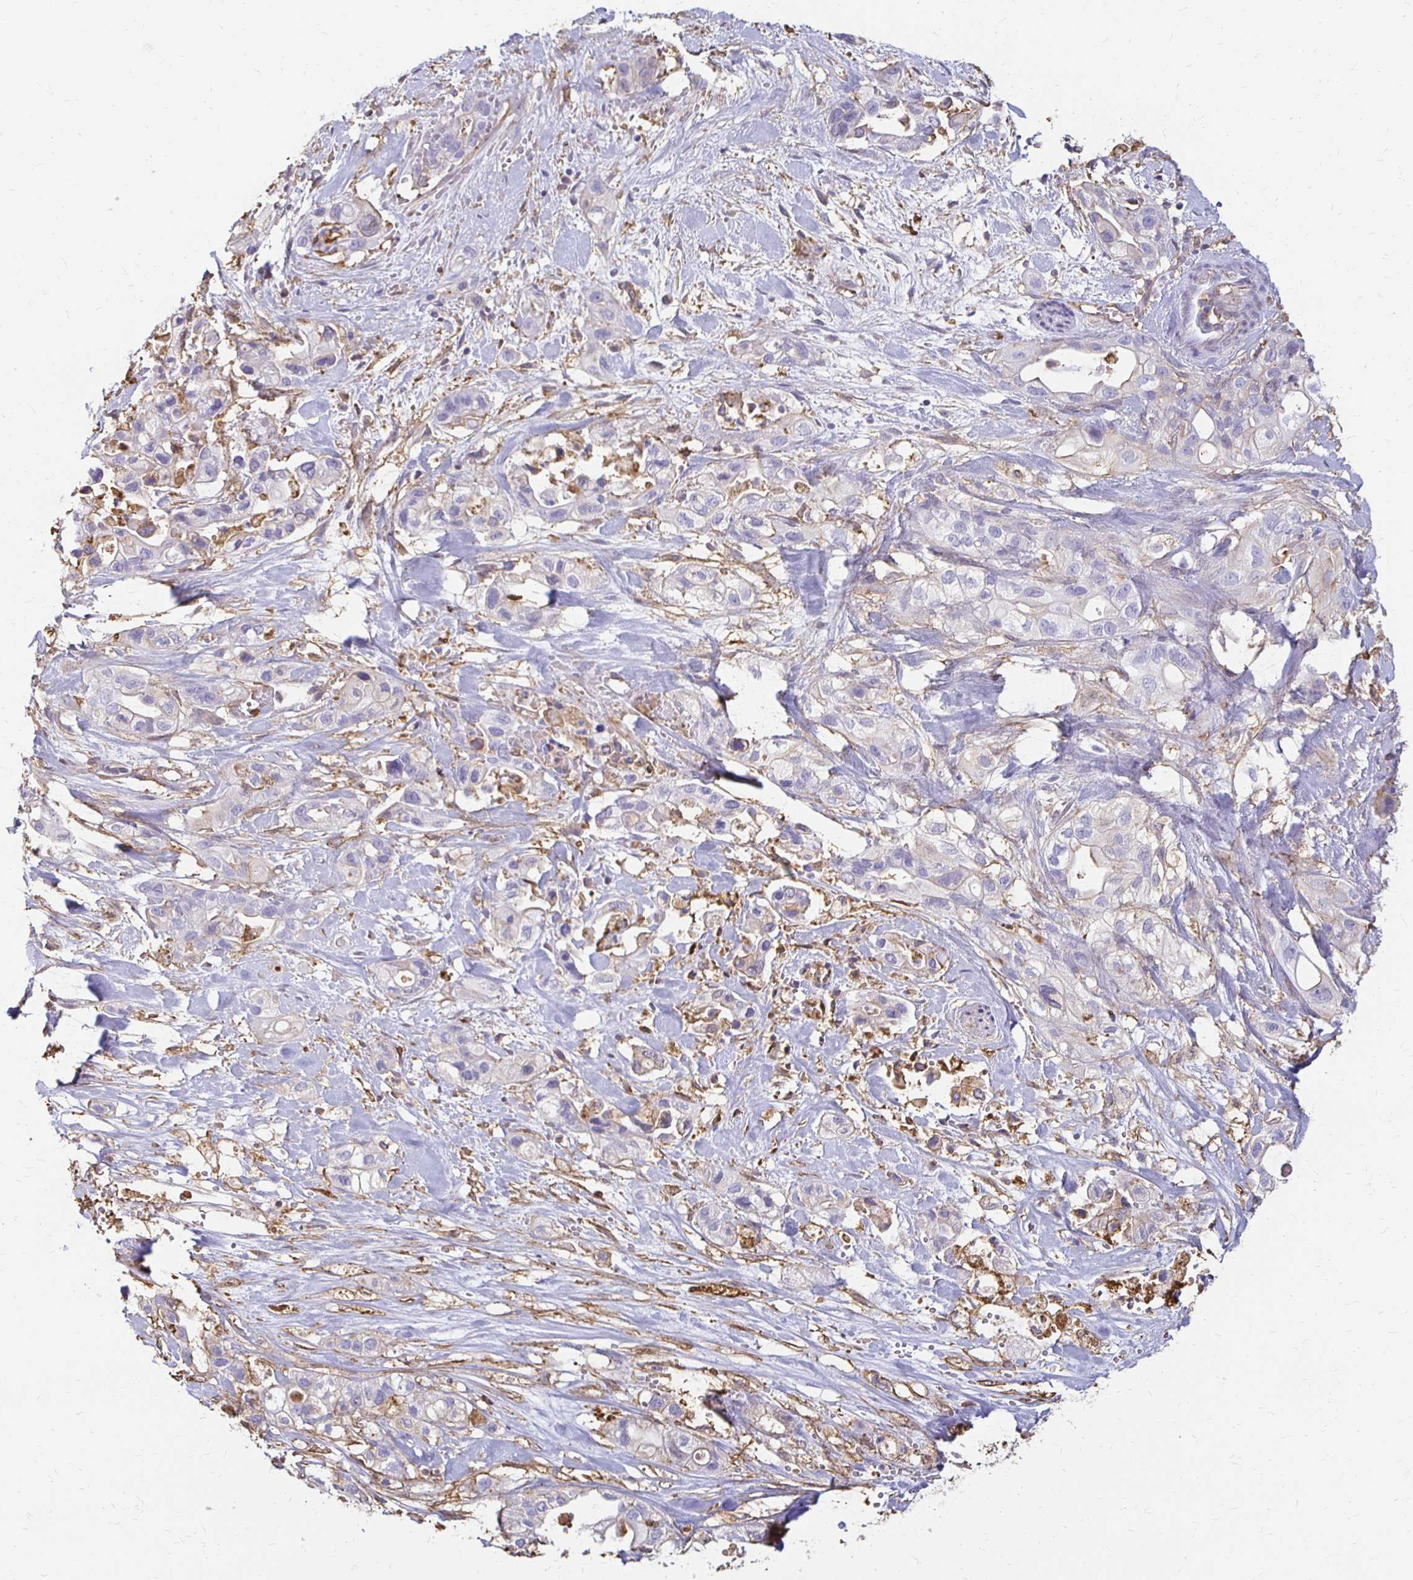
{"staining": {"intensity": "negative", "quantity": "none", "location": "none"}, "tissue": "pancreatic cancer", "cell_type": "Tumor cells", "image_type": "cancer", "snomed": [{"axis": "morphology", "description": "Adenocarcinoma, NOS"}, {"axis": "topography", "description": "Pancreas"}], "caption": "The image demonstrates no significant staining in tumor cells of pancreatic cancer (adenocarcinoma).", "gene": "TAS1R3", "patient": {"sex": "male", "age": 44}}